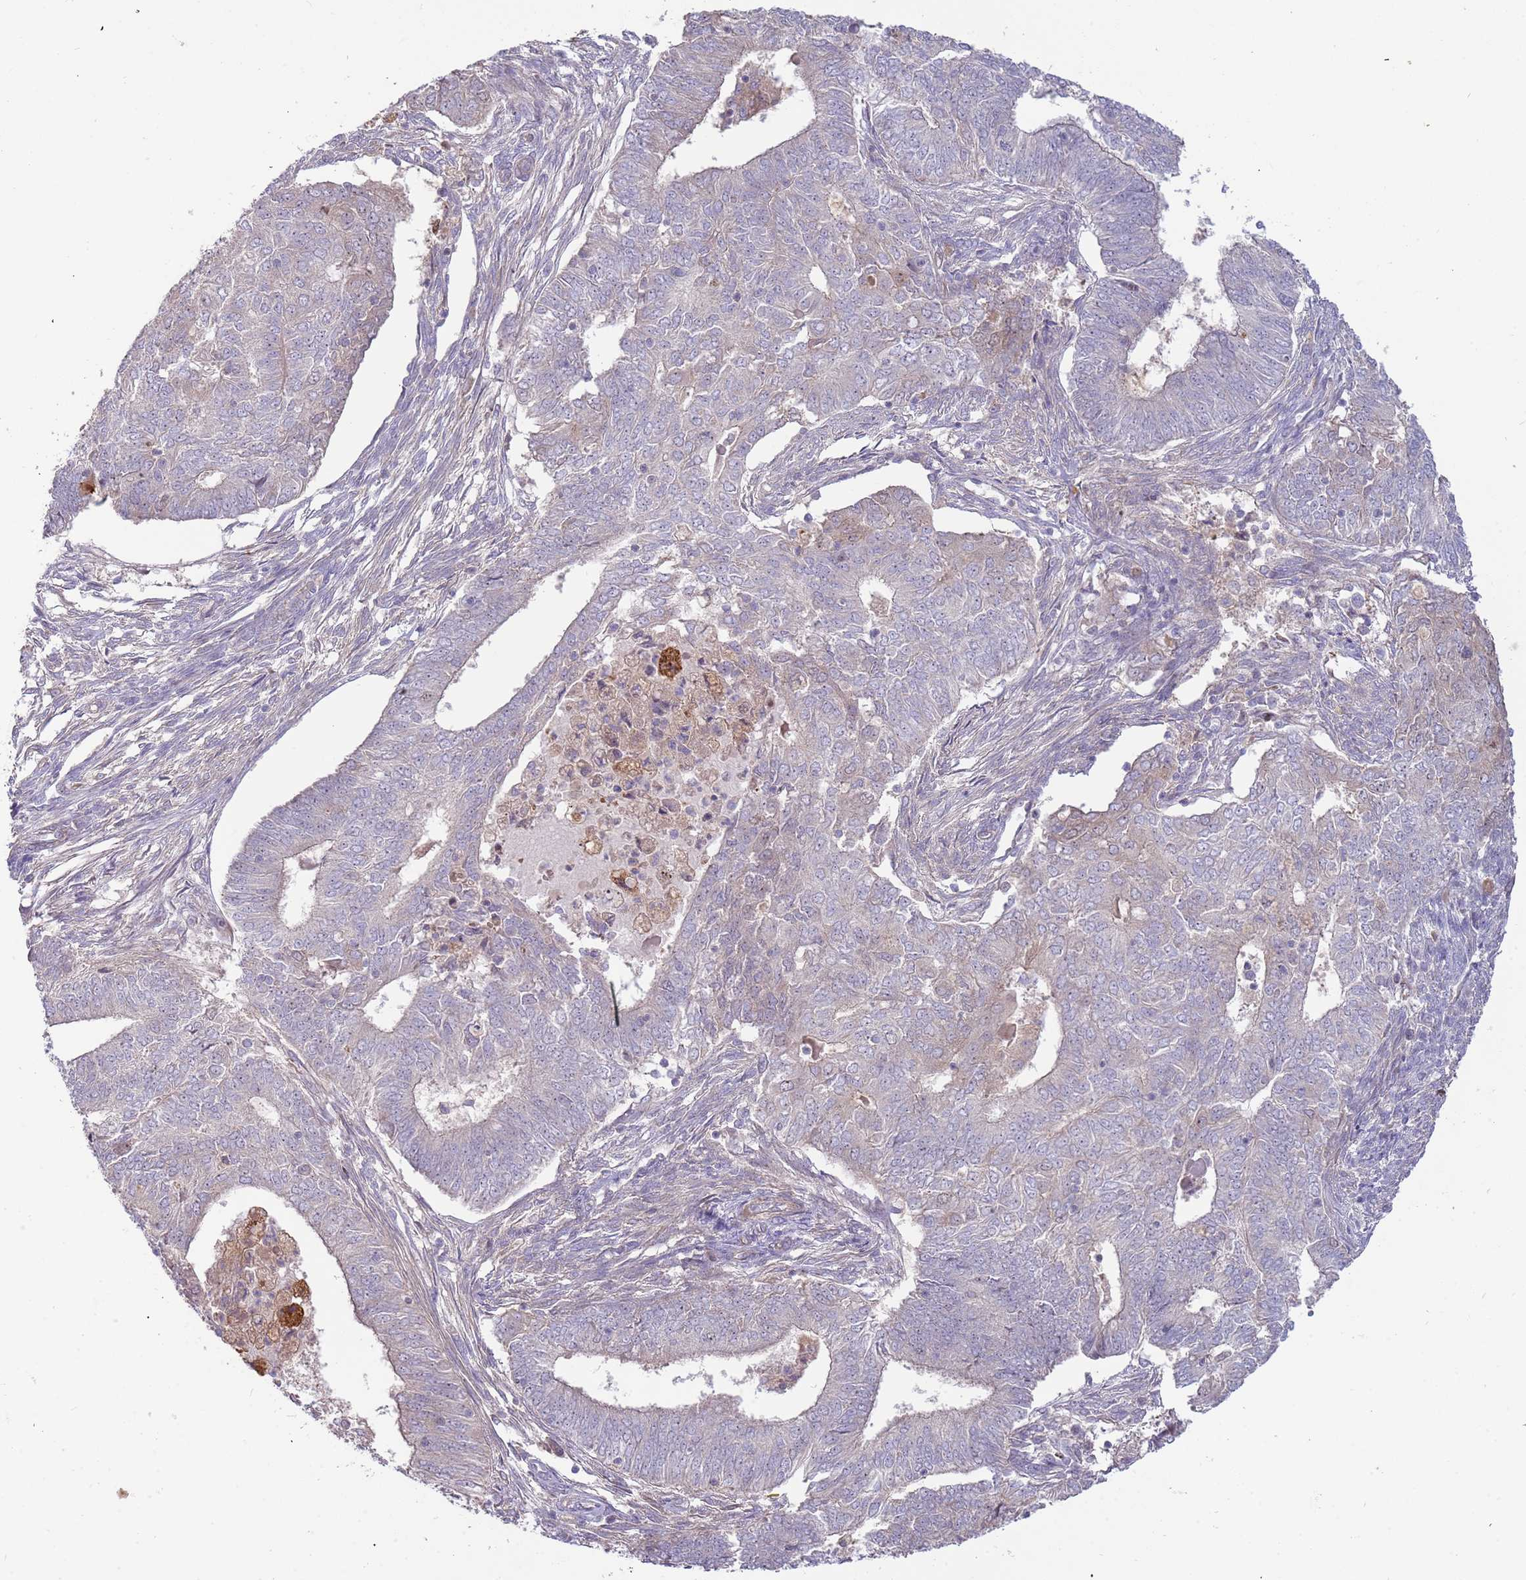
{"staining": {"intensity": "weak", "quantity": "<25%", "location": "cytoplasmic/membranous"}, "tissue": "endometrial cancer", "cell_type": "Tumor cells", "image_type": "cancer", "snomed": [{"axis": "morphology", "description": "Adenocarcinoma, NOS"}, {"axis": "topography", "description": "Endometrium"}], "caption": "Human adenocarcinoma (endometrial) stained for a protein using immunohistochemistry shows no staining in tumor cells.", "gene": "TRAPPC6B", "patient": {"sex": "female", "age": 62}}